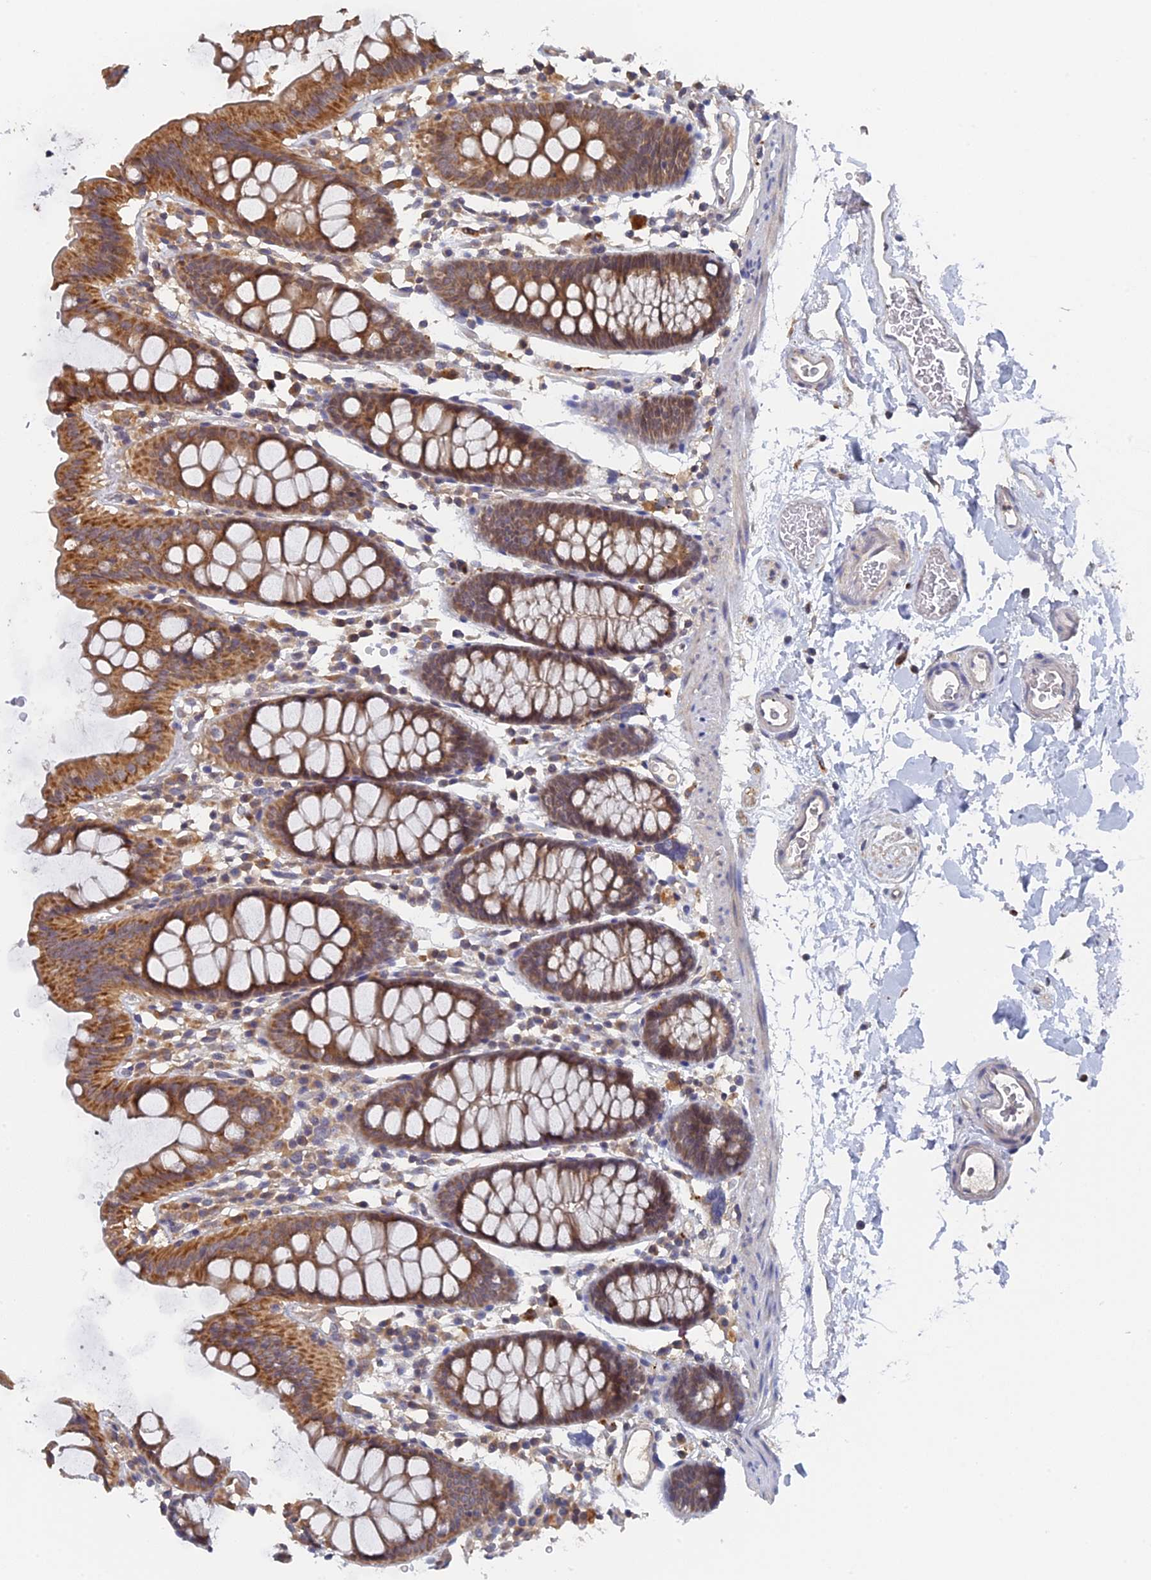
{"staining": {"intensity": "negative", "quantity": "none", "location": "none"}, "tissue": "colon", "cell_type": "Endothelial cells", "image_type": "normal", "snomed": [{"axis": "morphology", "description": "Normal tissue, NOS"}, {"axis": "topography", "description": "Colon"}], "caption": "There is no significant positivity in endothelial cells of colon. (Stains: DAB immunohistochemistry (IHC) with hematoxylin counter stain, Microscopy: brightfield microscopy at high magnification).", "gene": "MIGA2", "patient": {"sex": "male", "age": 75}}